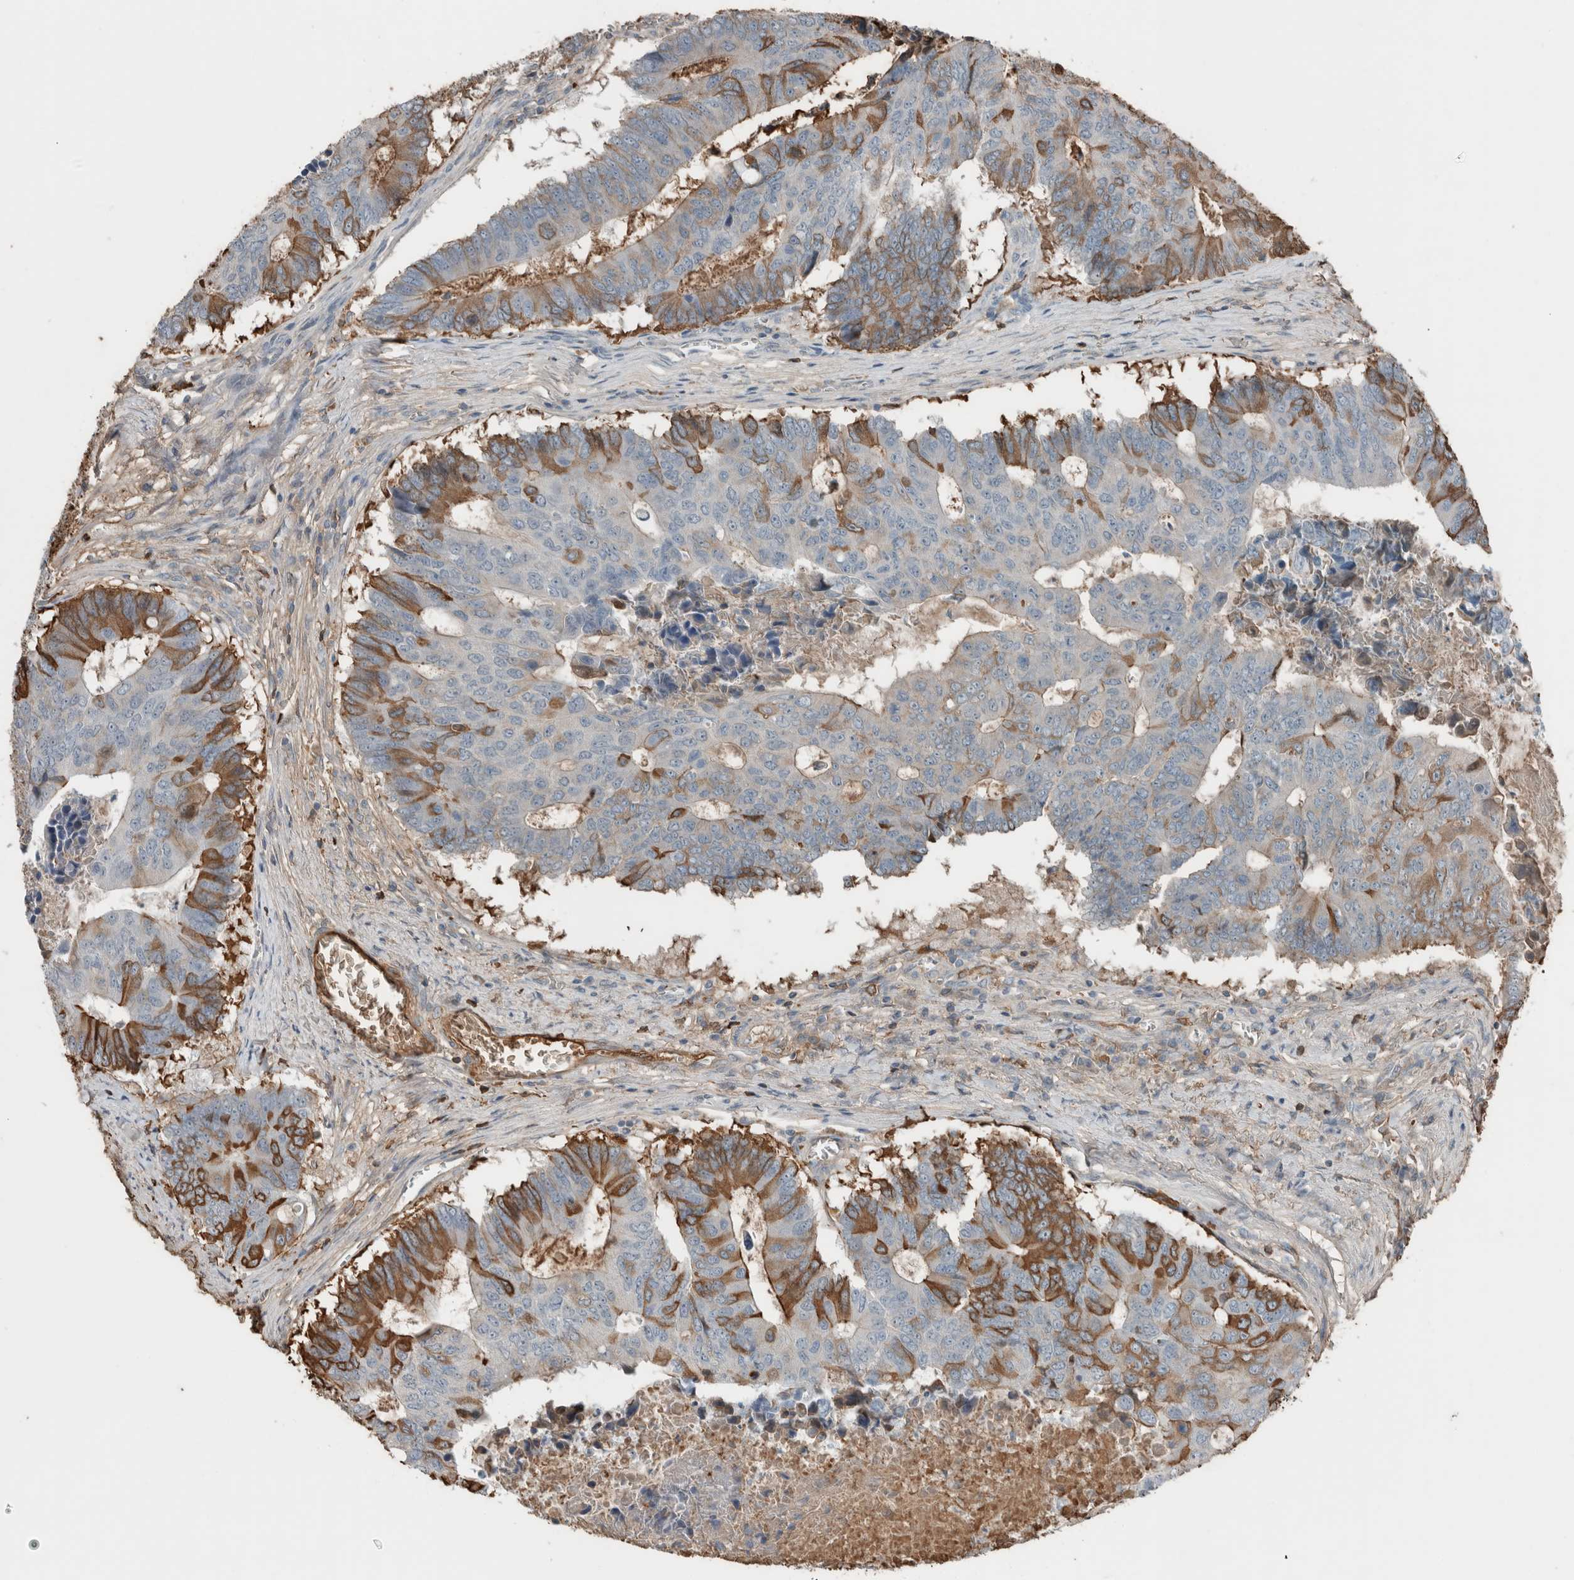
{"staining": {"intensity": "moderate", "quantity": "25%-75%", "location": "cytoplasmic/membranous"}, "tissue": "colorectal cancer", "cell_type": "Tumor cells", "image_type": "cancer", "snomed": [{"axis": "morphology", "description": "Adenocarcinoma, NOS"}, {"axis": "topography", "description": "Colon"}], "caption": "Colorectal cancer stained with a brown dye exhibits moderate cytoplasmic/membranous positive expression in approximately 25%-75% of tumor cells.", "gene": "USP34", "patient": {"sex": "male", "age": 87}}